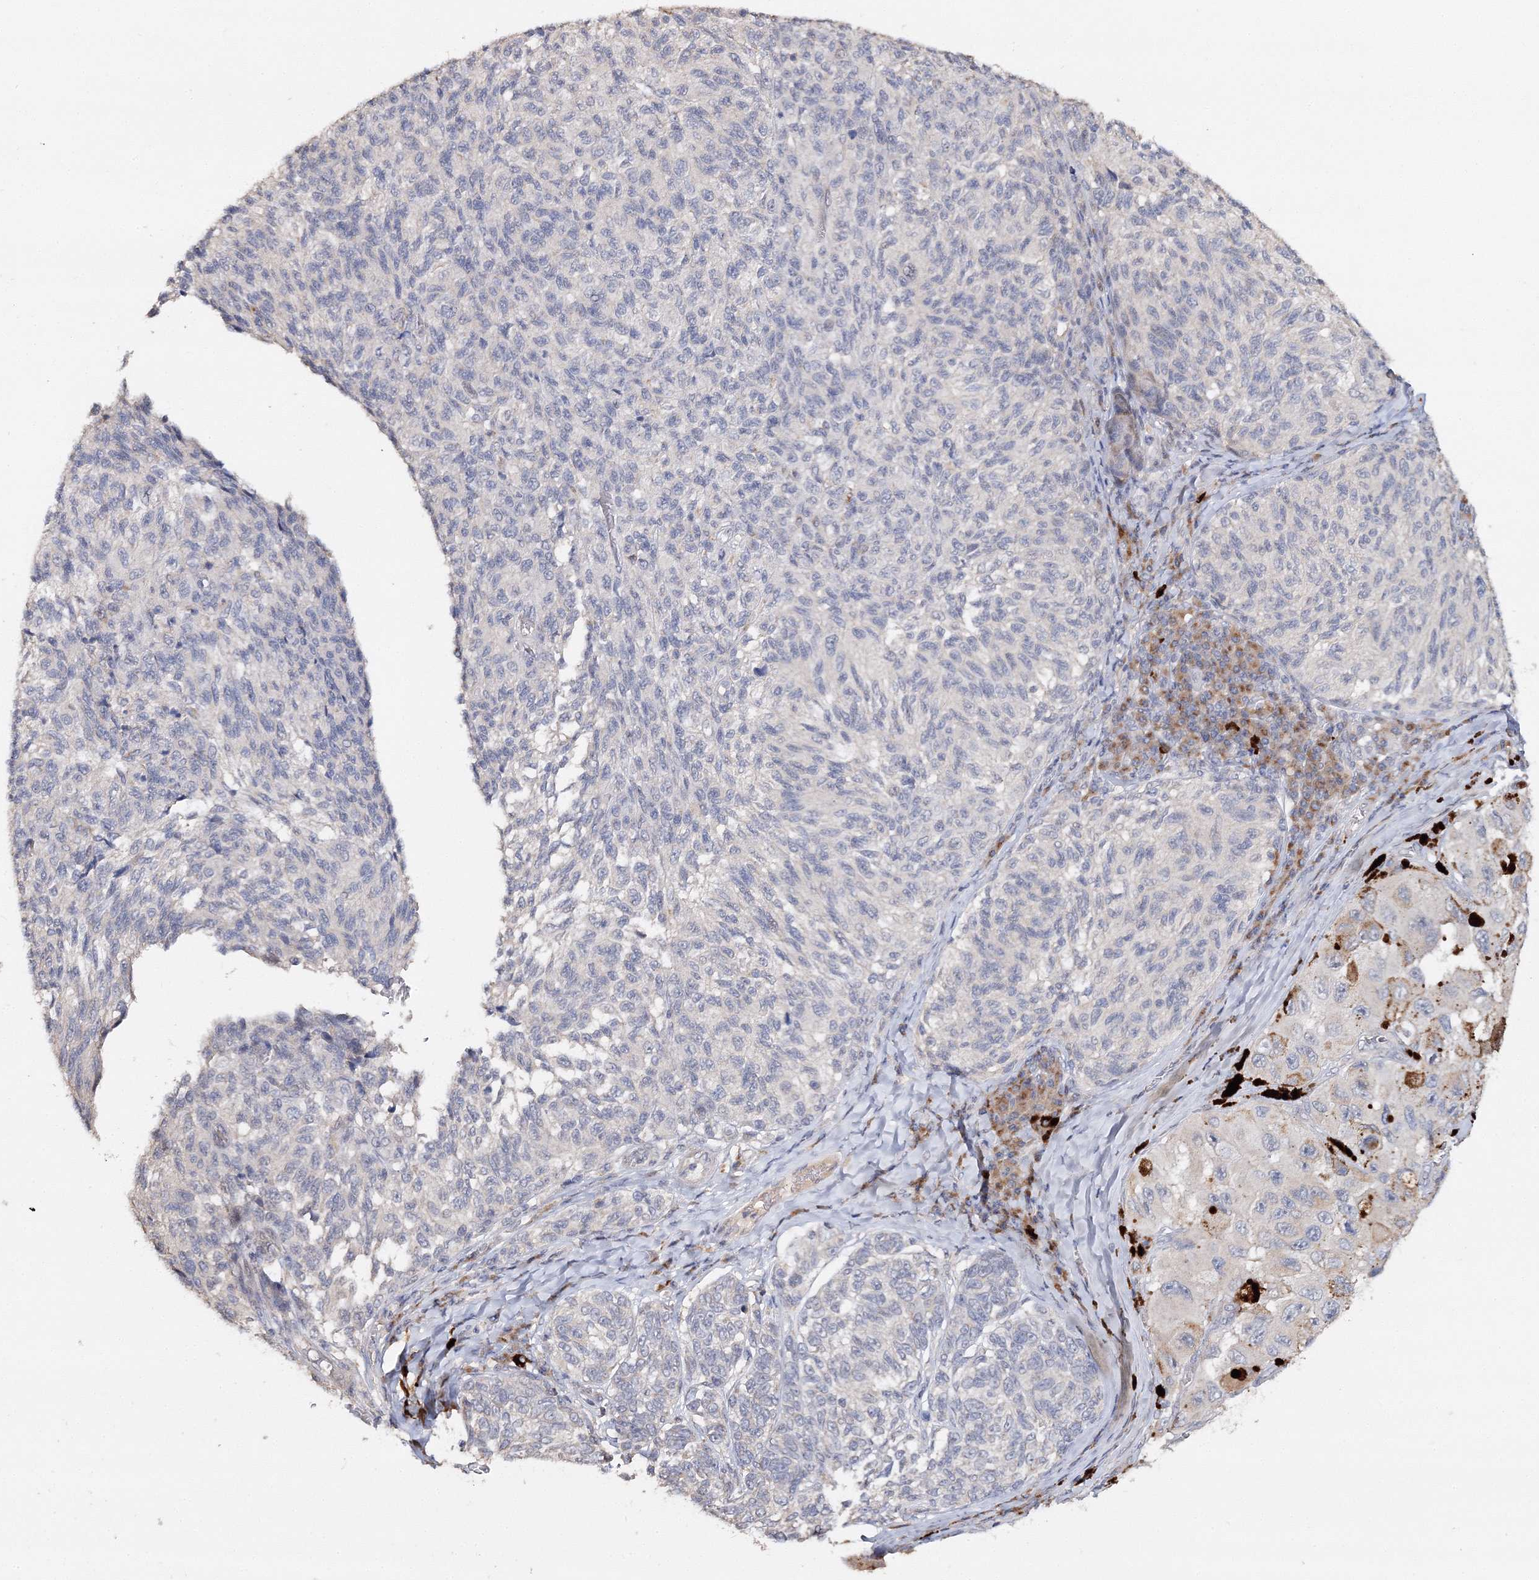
{"staining": {"intensity": "negative", "quantity": "none", "location": "none"}, "tissue": "melanoma", "cell_type": "Tumor cells", "image_type": "cancer", "snomed": [{"axis": "morphology", "description": "Malignant melanoma, NOS"}, {"axis": "topography", "description": "Skin"}], "caption": "Micrograph shows no significant protein expression in tumor cells of malignant melanoma.", "gene": "GJB5", "patient": {"sex": "female", "age": 73}}